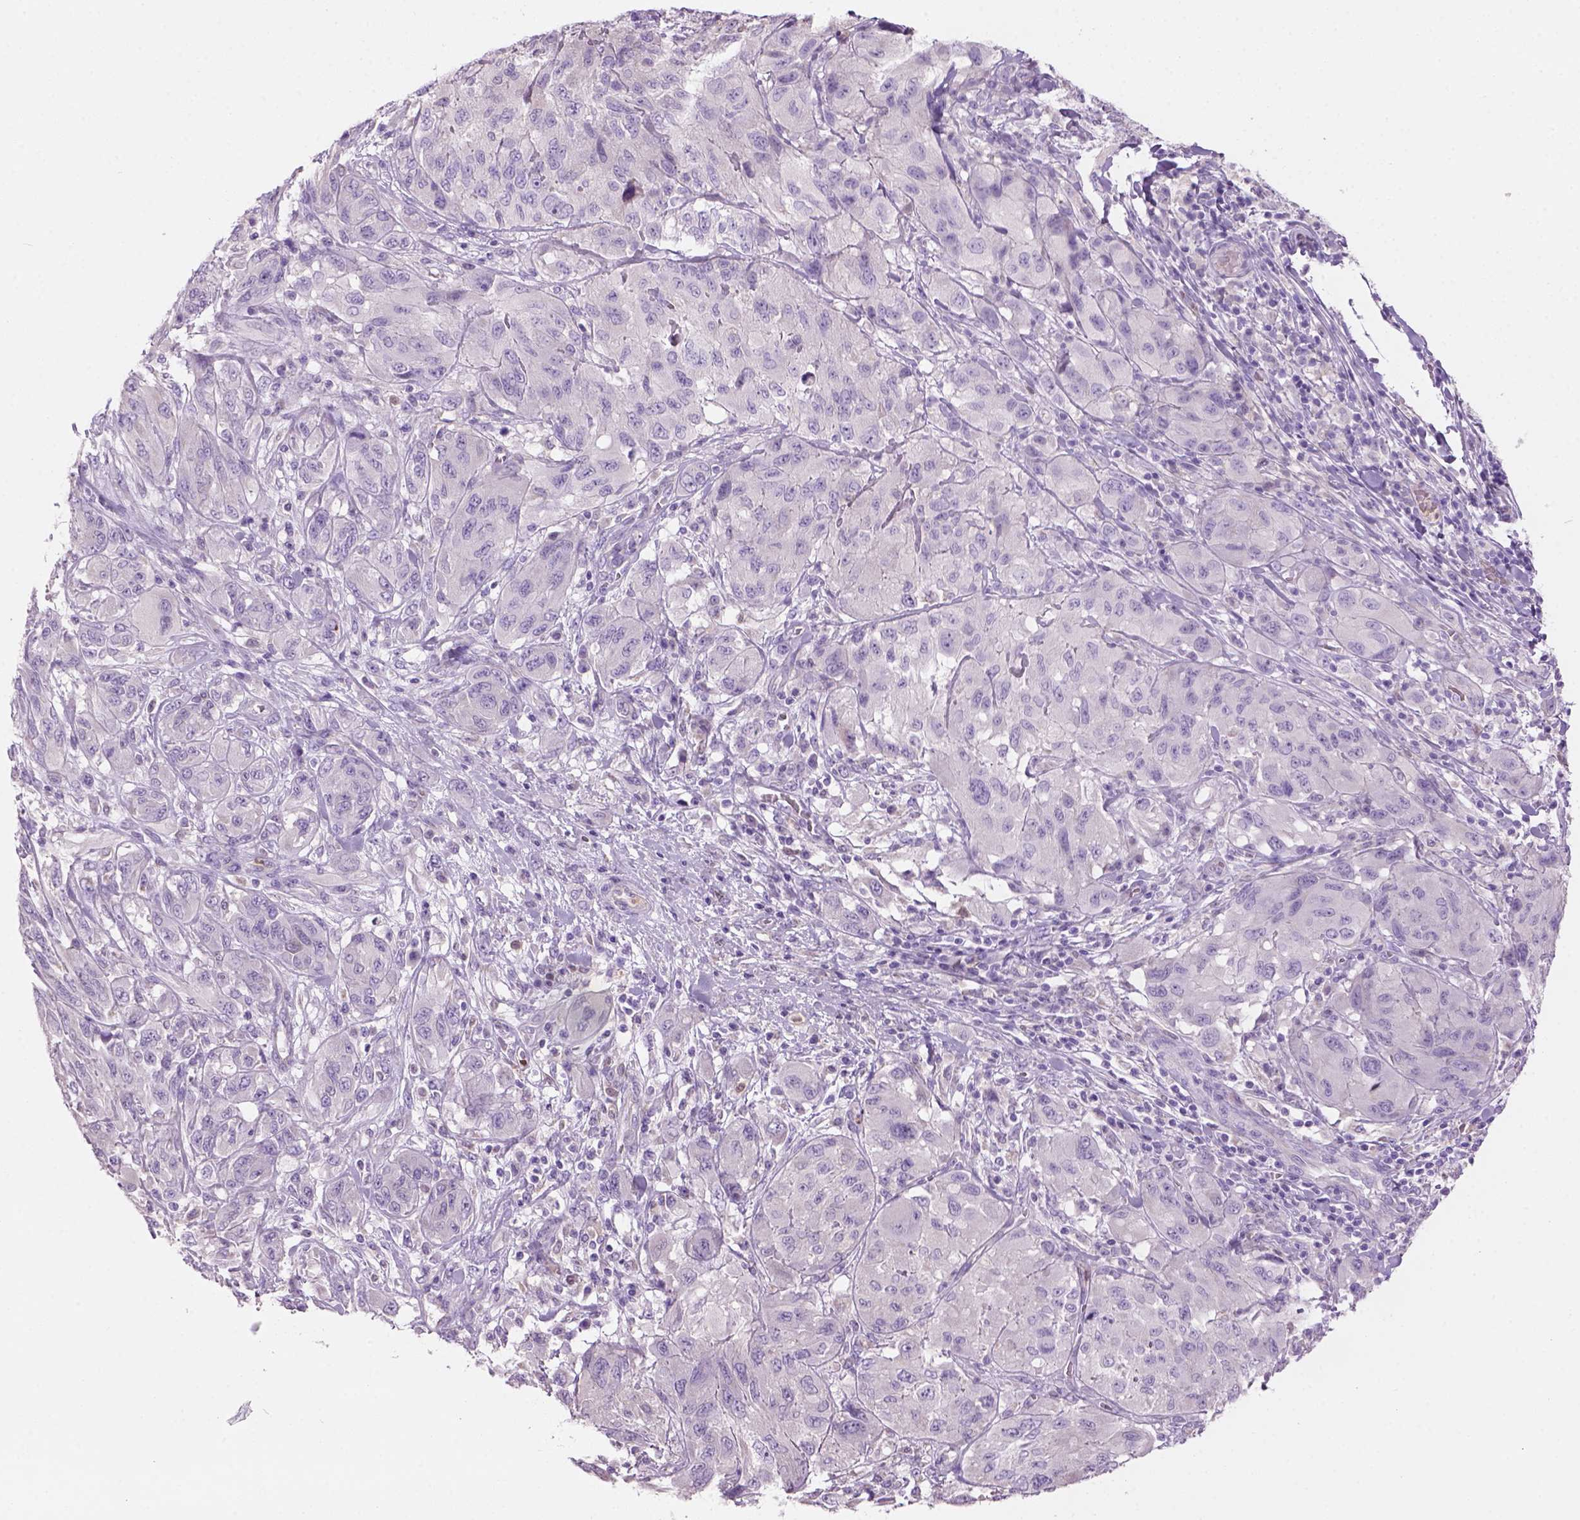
{"staining": {"intensity": "negative", "quantity": "none", "location": "none"}, "tissue": "melanoma", "cell_type": "Tumor cells", "image_type": "cancer", "snomed": [{"axis": "morphology", "description": "Malignant melanoma, NOS"}, {"axis": "topography", "description": "Skin"}], "caption": "This is an immunohistochemistry micrograph of human malignant melanoma. There is no staining in tumor cells.", "gene": "CD84", "patient": {"sex": "female", "age": 91}}